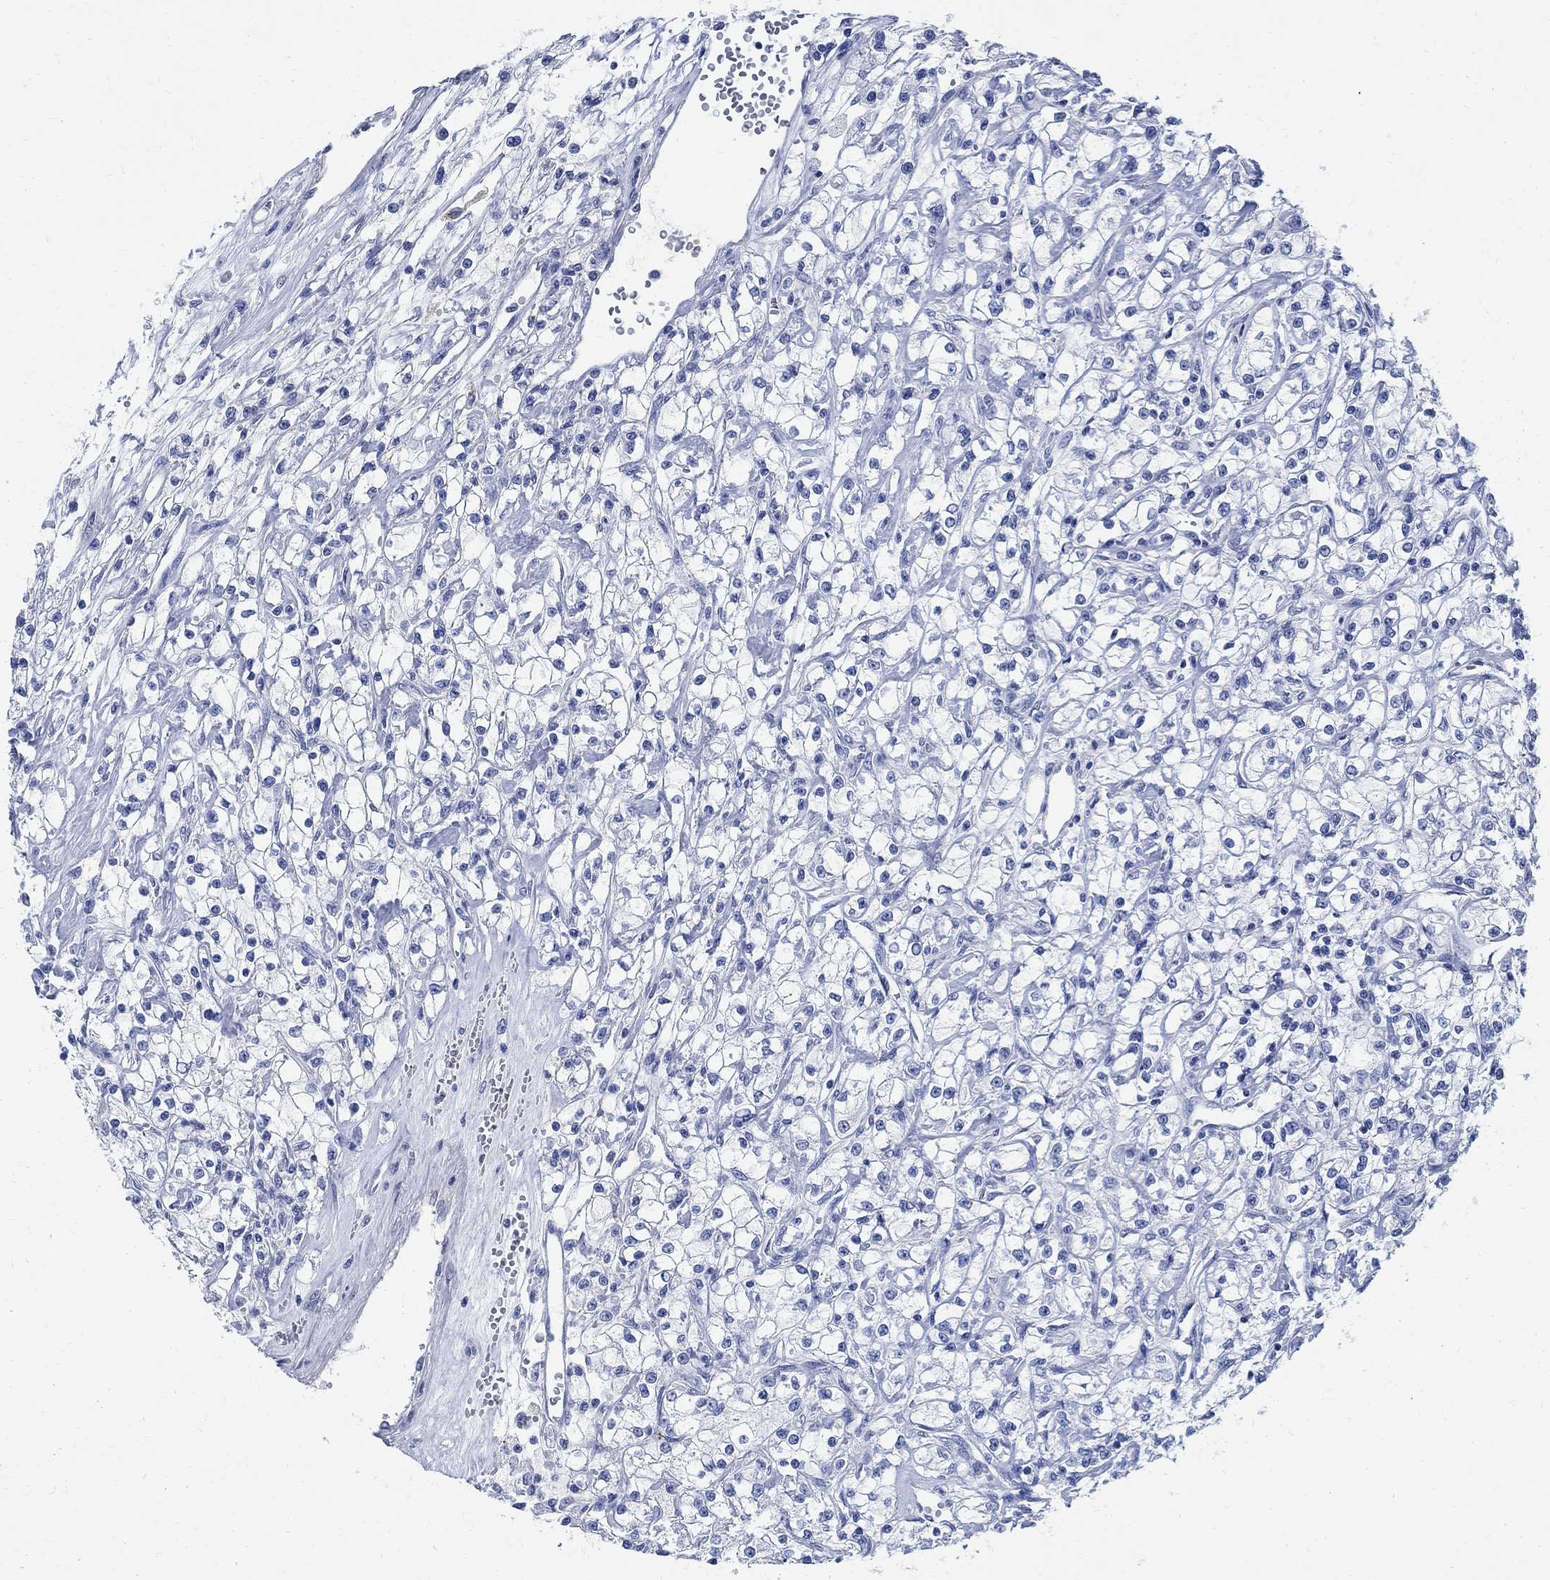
{"staining": {"intensity": "negative", "quantity": "none", "location": "none"}, "tissue": "renal cancer", "cell_type": "Tumor cells", "image_type": "cancer", "snomed": [{"axis": "morphology", "description": "Adenocarcinoma, NOS"}, {"axis": "topography", "description": "Kidney"}], "caption": "IHC of adenocarcinoma (renal) reveals no expression in tumor cells.", "gene": "TMEM221", "patient": {"sex": "female", "age": 59}}